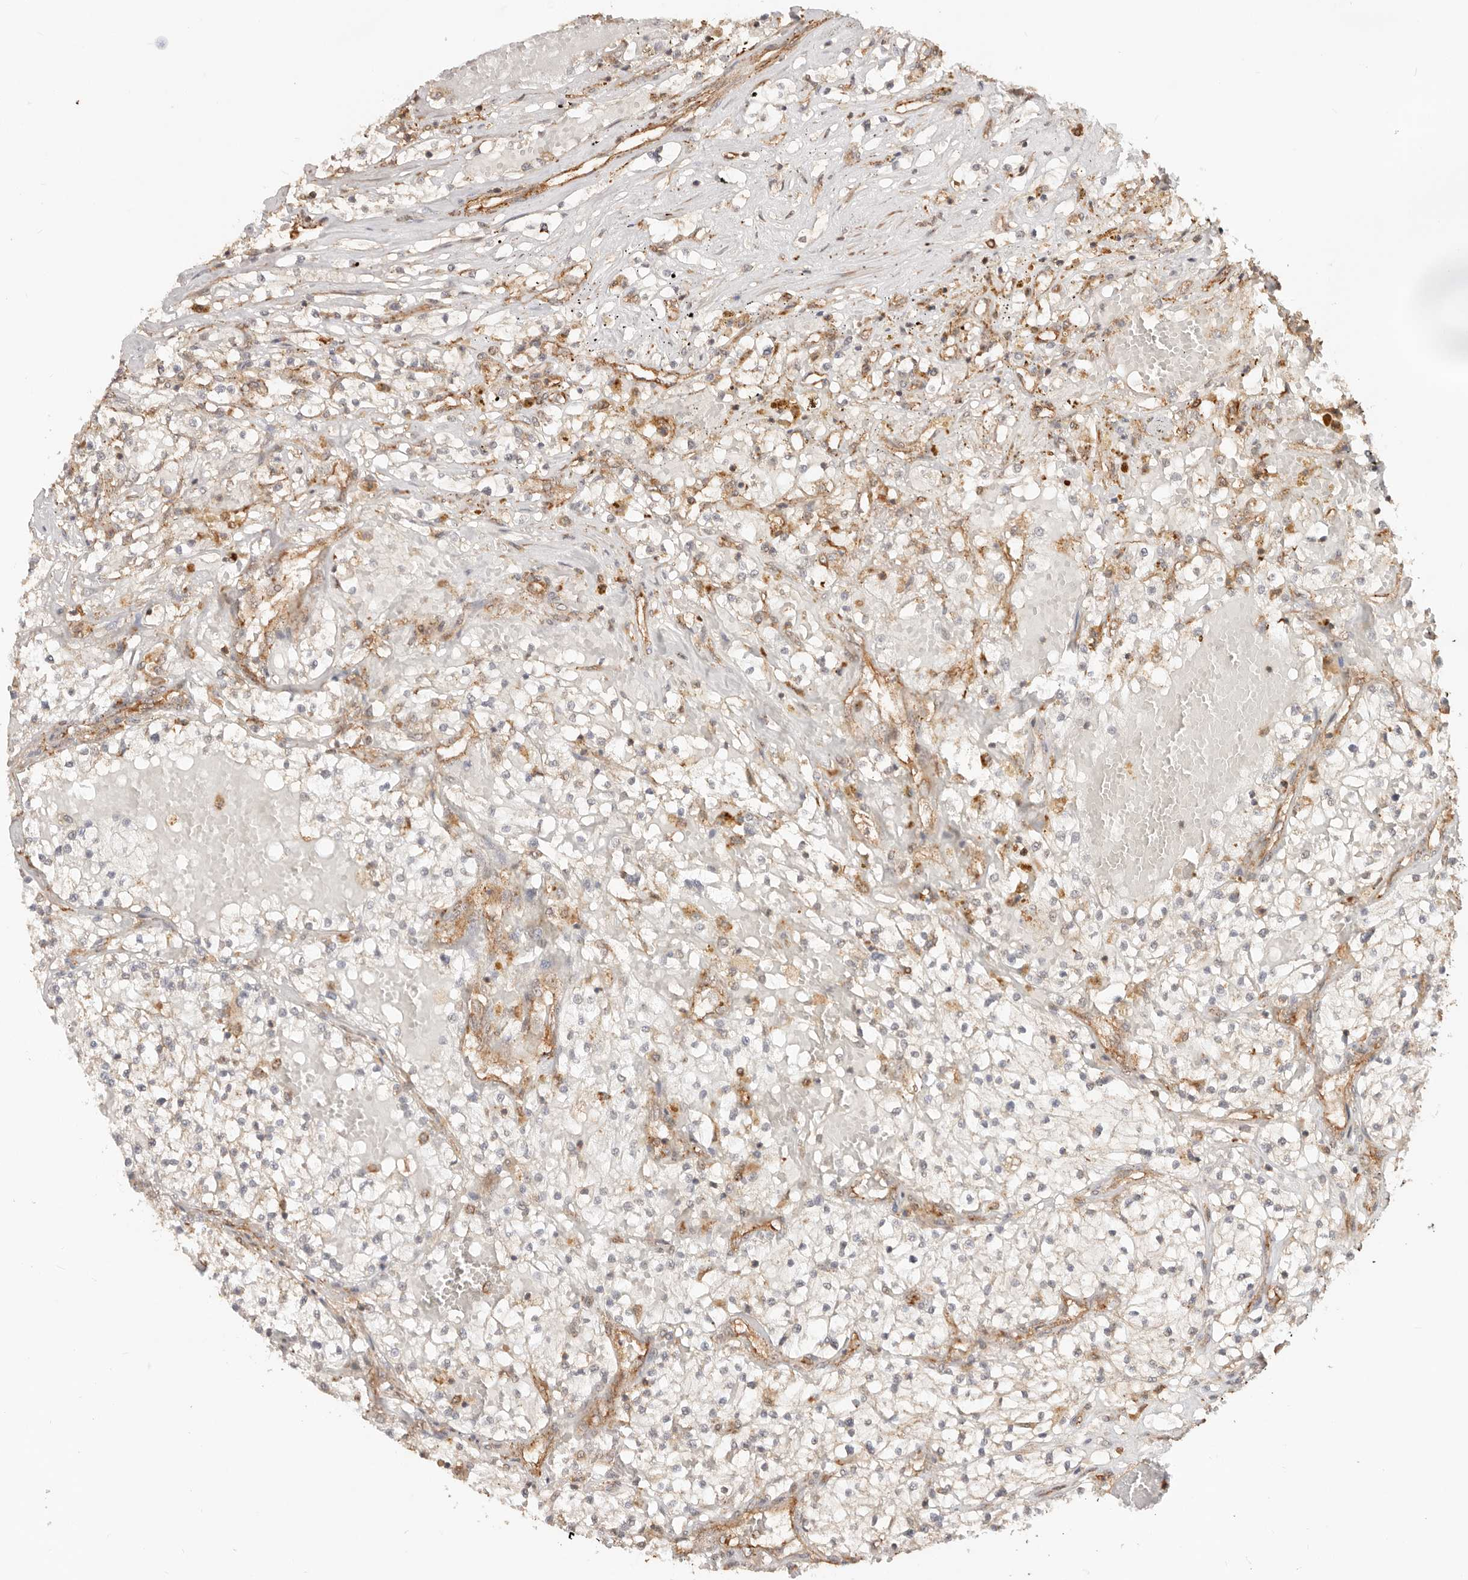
{"staining": {"intensity": "moderate", "quantity": "<25%", "location": "cytoplasmic/membranous"}, "tissue": "renal cancer", "cell_type": "Tumor cells", "image_type": "cancer", "snomed": [{"axis": "morphology", "description": "Normal tissue, NOS"}, {"axis": "morphology", "description": "Adenocarcinoma, NOS"}, {"axis": "topography", "description": "Kidney"}], "caption": "The histopathology image reveals immunohistochemical staining of renal cancer. There is moderate cytoplasmic/membranous positivity is seen in approximately <25% of tumor cells. The staining was performed using DAB to visualize the protein expression in brown, while the nuclei were stained in blue with hematoxylin (Magnification: 20x).", "gene": "HEXD", "patient": {"sex": "male", "age": 68}}